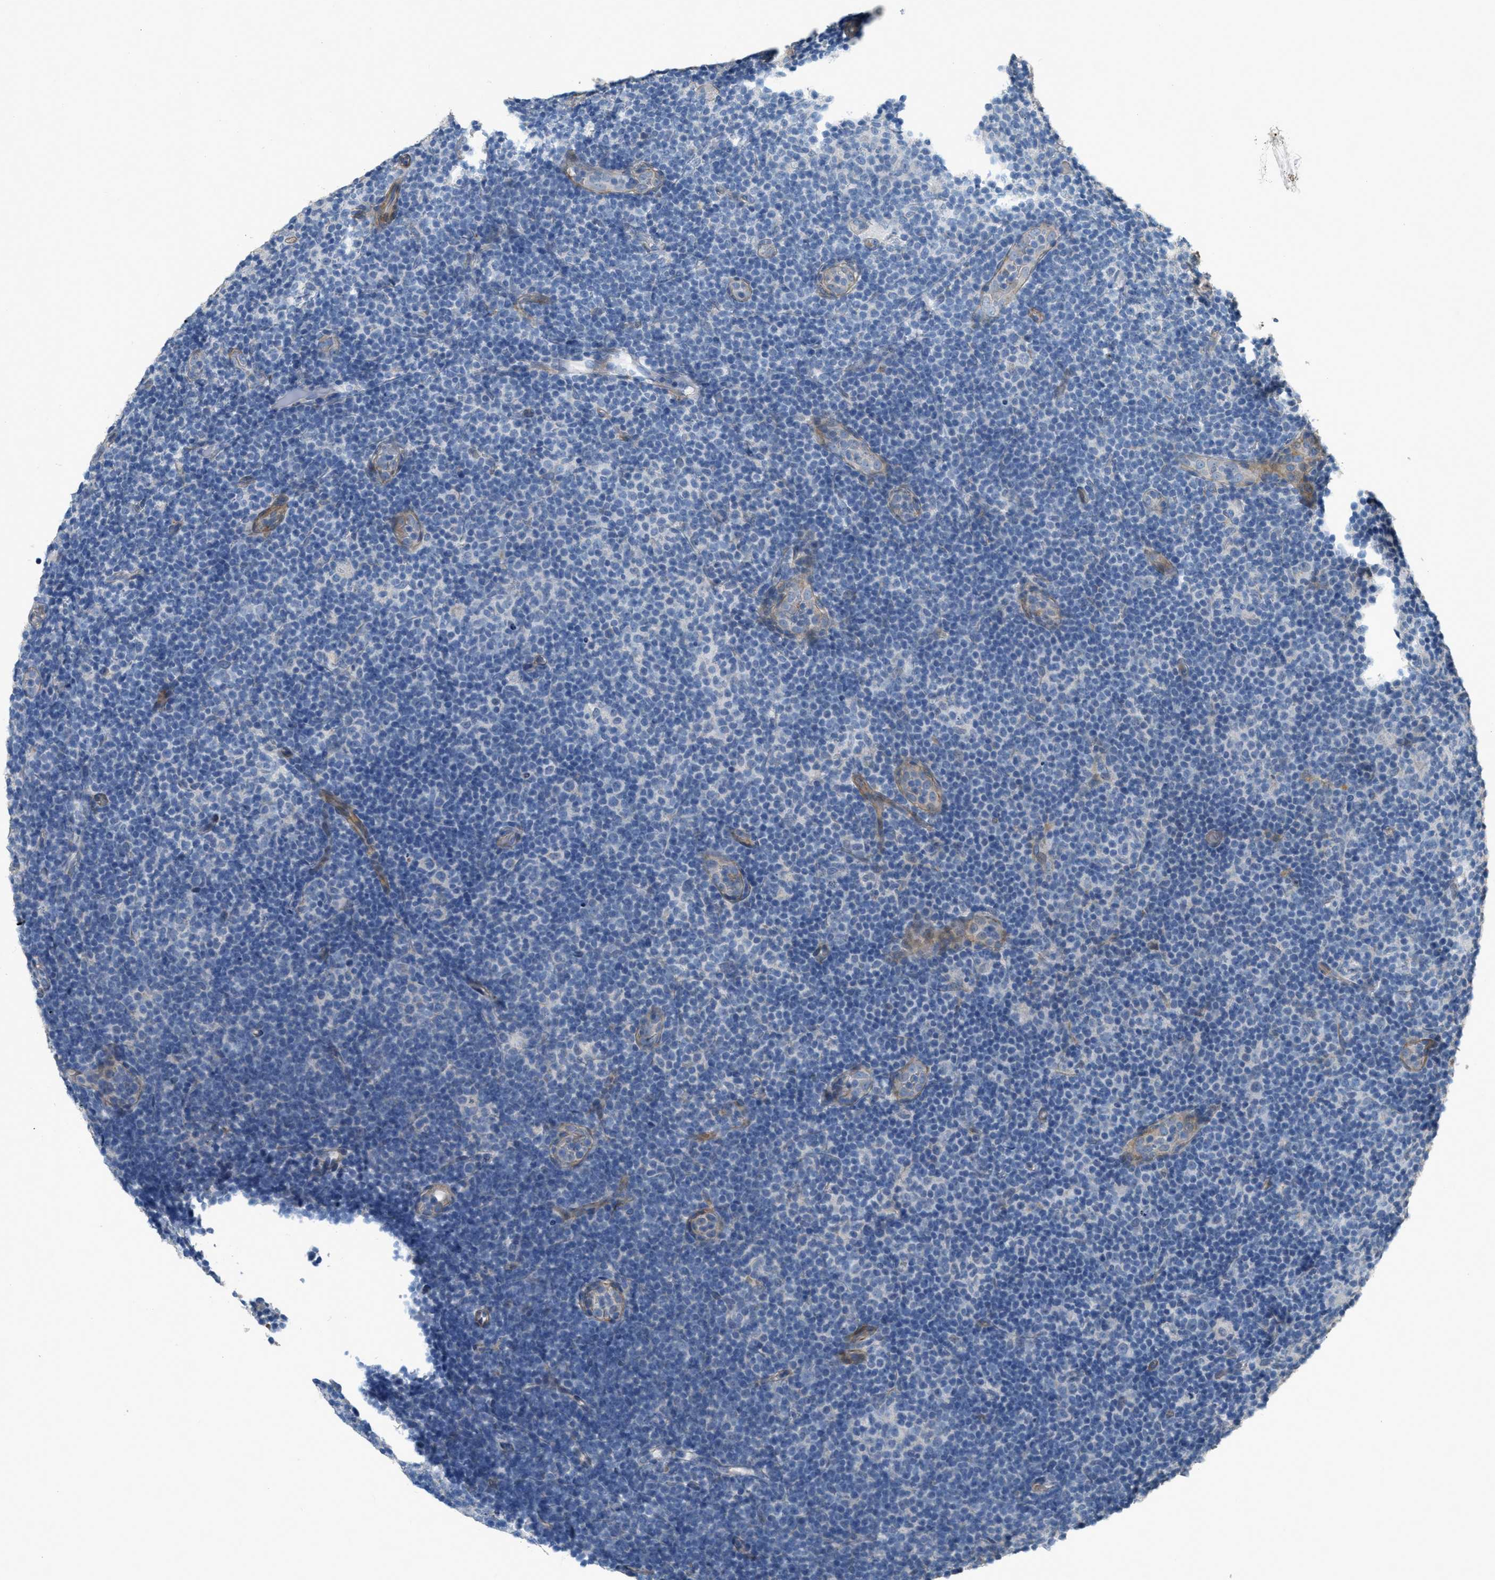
{"staining": {"intensity": "negative", "quantity": "none", "location": "none"}, "tissue": "lymphoma", "cell_type": "Tumor cells", "image_type": "cancer", "snomed": [{"axis": "morphology", "description": "Malignant lymphoma, non-Hodgkin's type, Low grade"}, {"axis": "topography", "description": "Lymph node"}], "caption": "Immunohistochemical staining of low-grade malignant lymphoma, non-Hodgkin's type displays no significant staining in tumor cells.", "gene": "MRS2", "patient": {"sex": "male", "age": 83}}